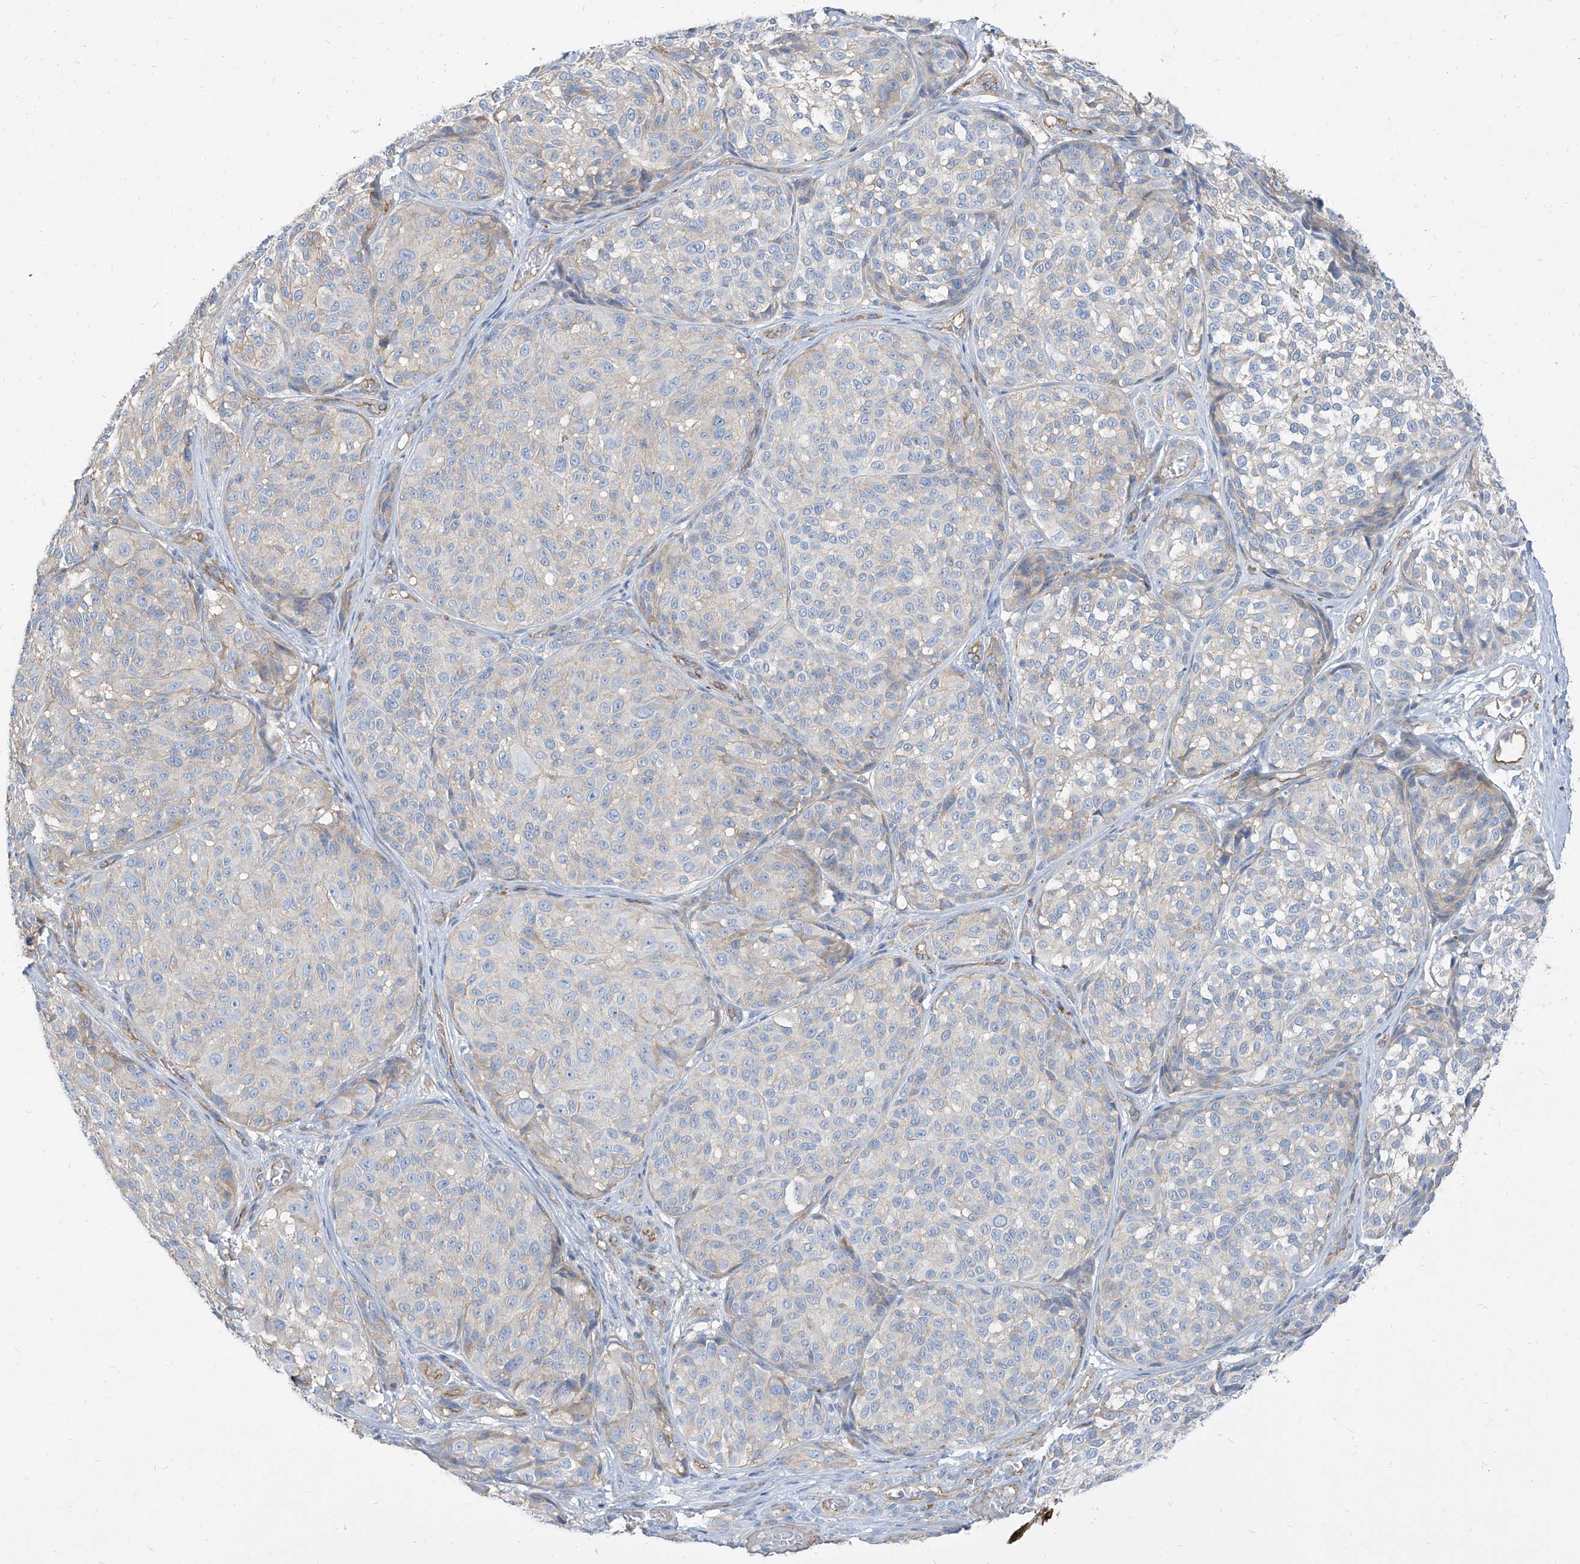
{"staining": {"intensity": "negative", "quantity": "none", "location": "none"}, "tissue": "melanoma", "cell_type": "Tumor cells", "image_type": "cancer", "snomed": [{"axis": "morphology", "description": "Malignant melanoma, NOS"}, {"axis": "topography", "description": "Skin"}], "caption": "Tumor cells are negative for brown protein staining in melanoma.", "gene": "TXLNB", "patient": {"sex": "male", "age": 83}}